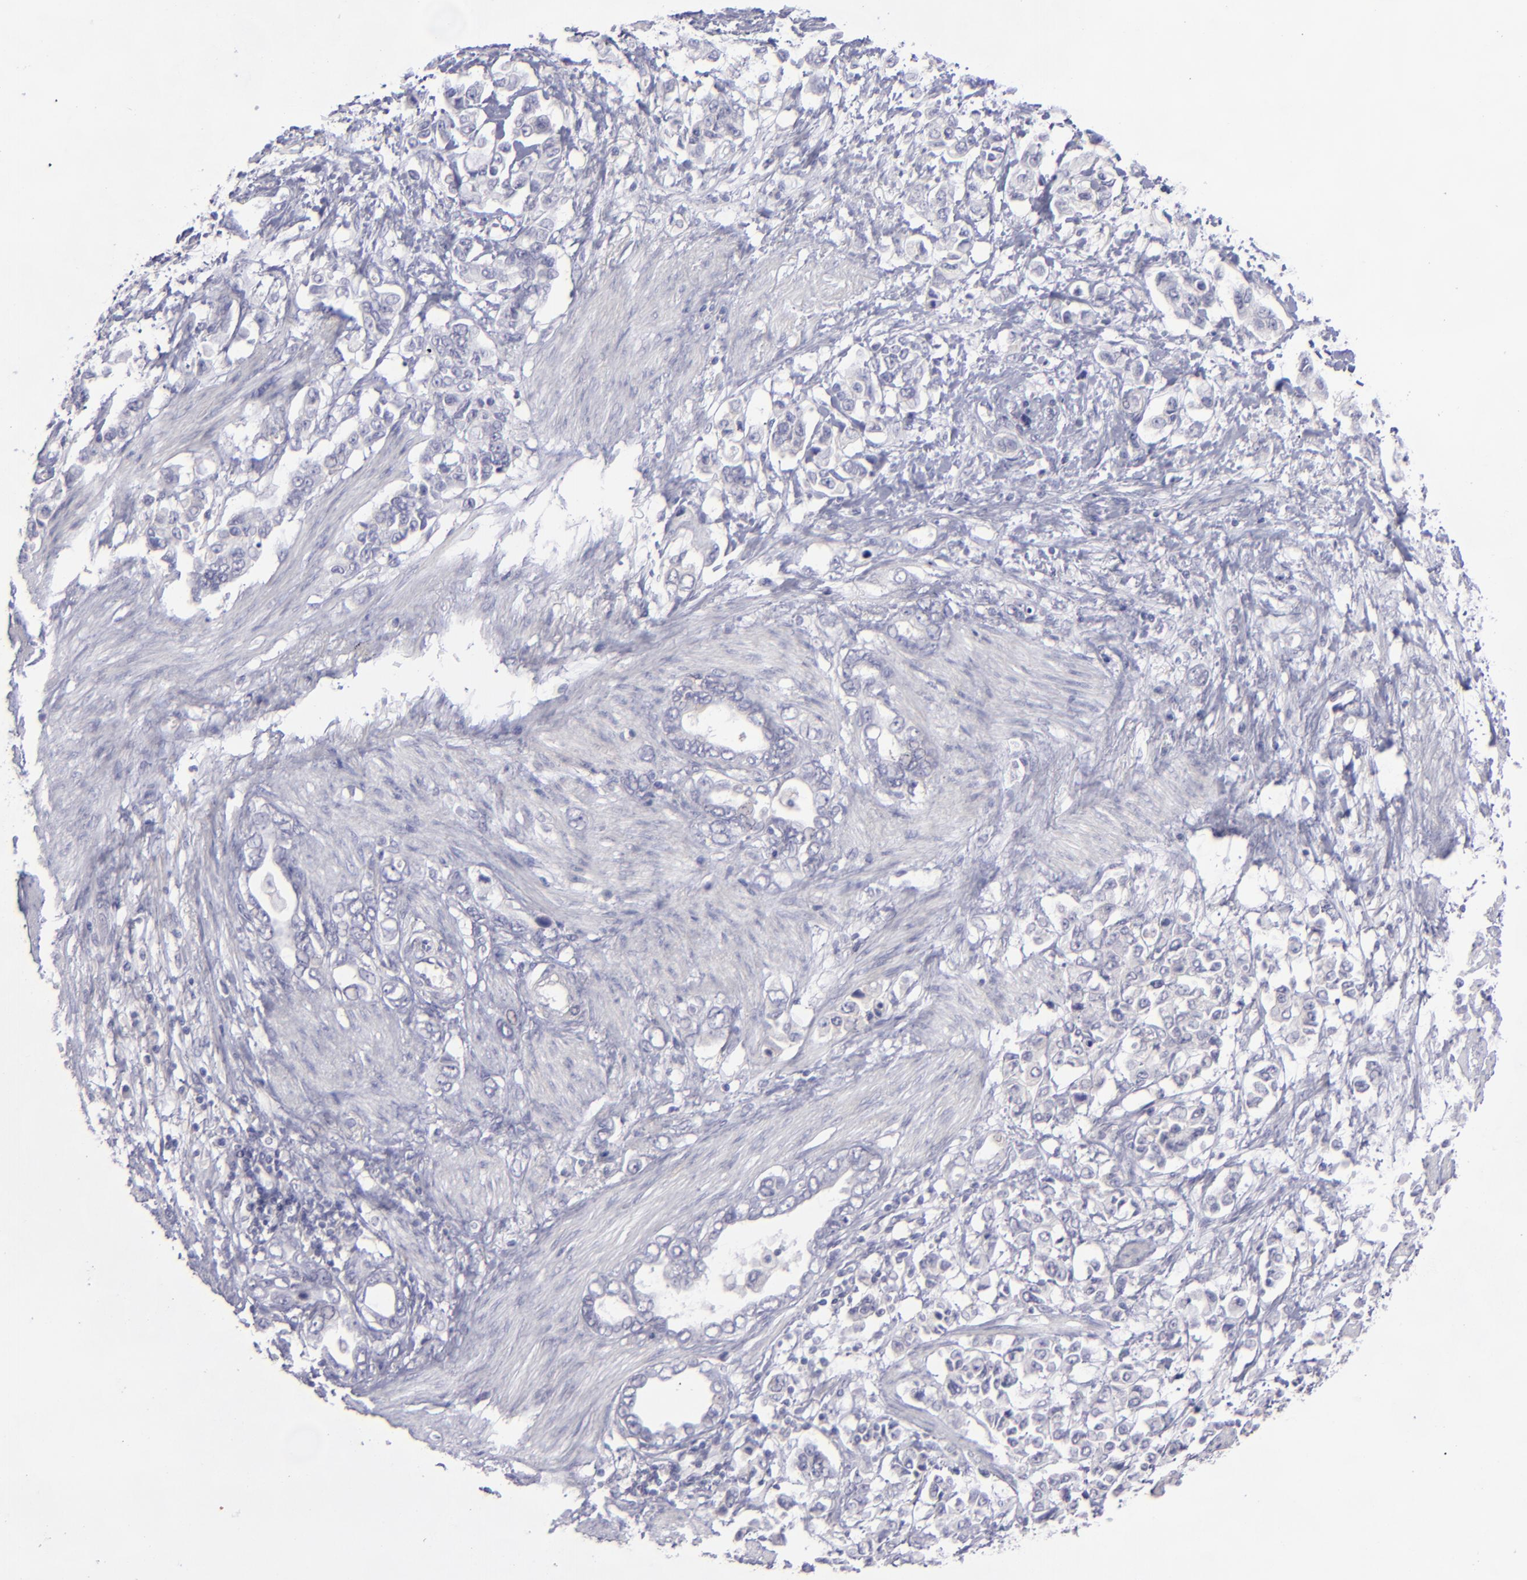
{"staining": {"intensity": "negative", "quantity": "none", "location": "none"}, "tissue": "stomach cancer", "cell_type": "Tumor cells", "image_type": "cancer", "snomed": [{"axis": "morphology", "description": "Adenocarcinoma, NOS"}, {"axis": "topography", "description": "Stomach"}], "caption": "Adenocarcinoma (stomach) was stained to show a protein in brown. There is no significant positivity in tumor cells. The staining is performed using DAB (3,3'-diaminobenzidine) brown chromogen with nuclei counter-stained in using hematoxylin.", "gene": "BSG", "patient": {"sex": "male", "age": 78}}